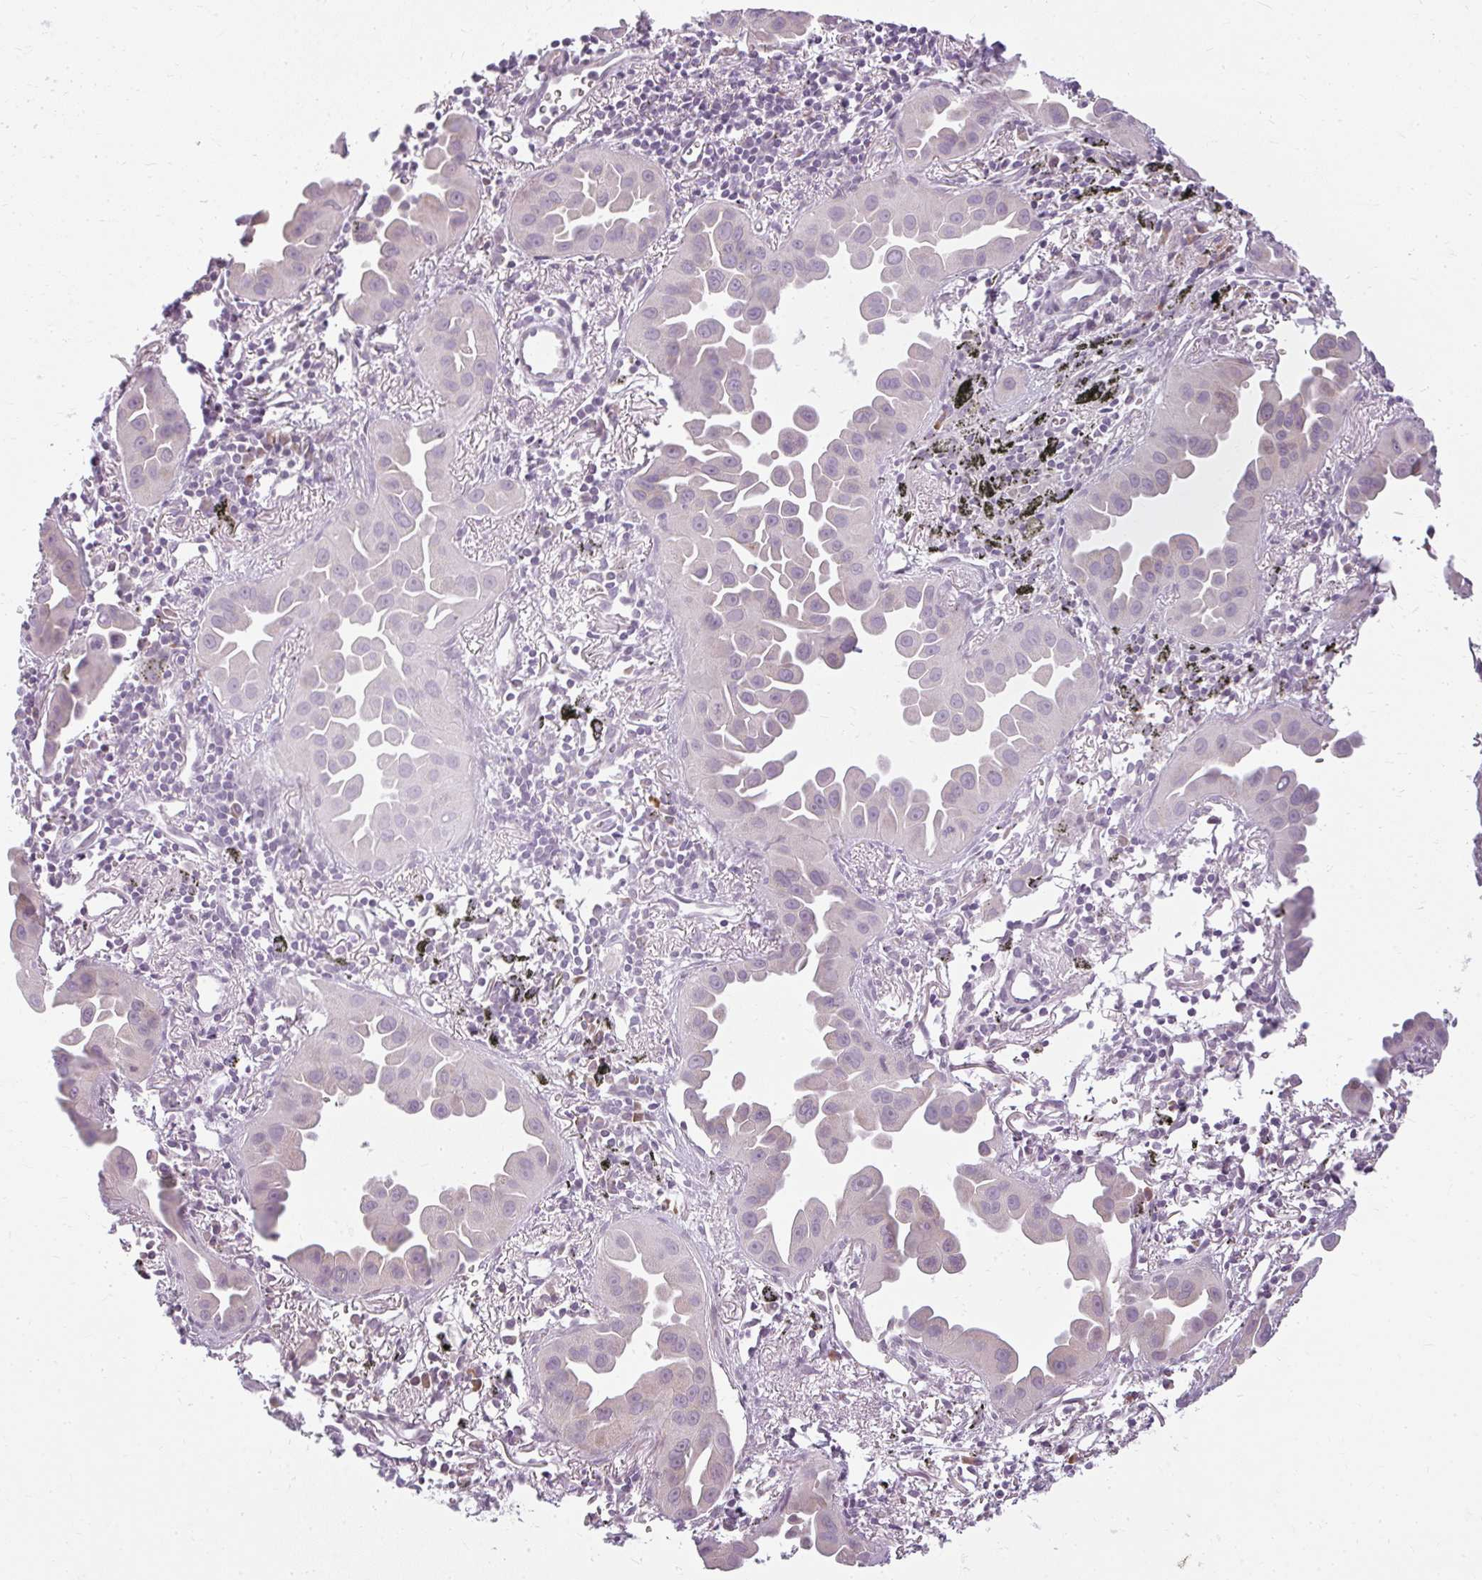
{"staining": {"intensity": "negative", "quantity": "none", "location": "none"}, "tissue": "lung cancer", "cell_type": "Tumor cells", "image_type": "cancer", "snomed": [{"axis": "morphology", "description": "Adenocarcinoma, NOS"}, {"axis": "topography", "description": "Lung"}], "caption": "Immunohistochemistry (IHC) photomicrograph of human adenocarcinoma (lung) stained for a protein (brown), which reveals no staining in tumor cells.", "gene": "ZFYVE26", "patient": {"sex": "male", "age": 68}}